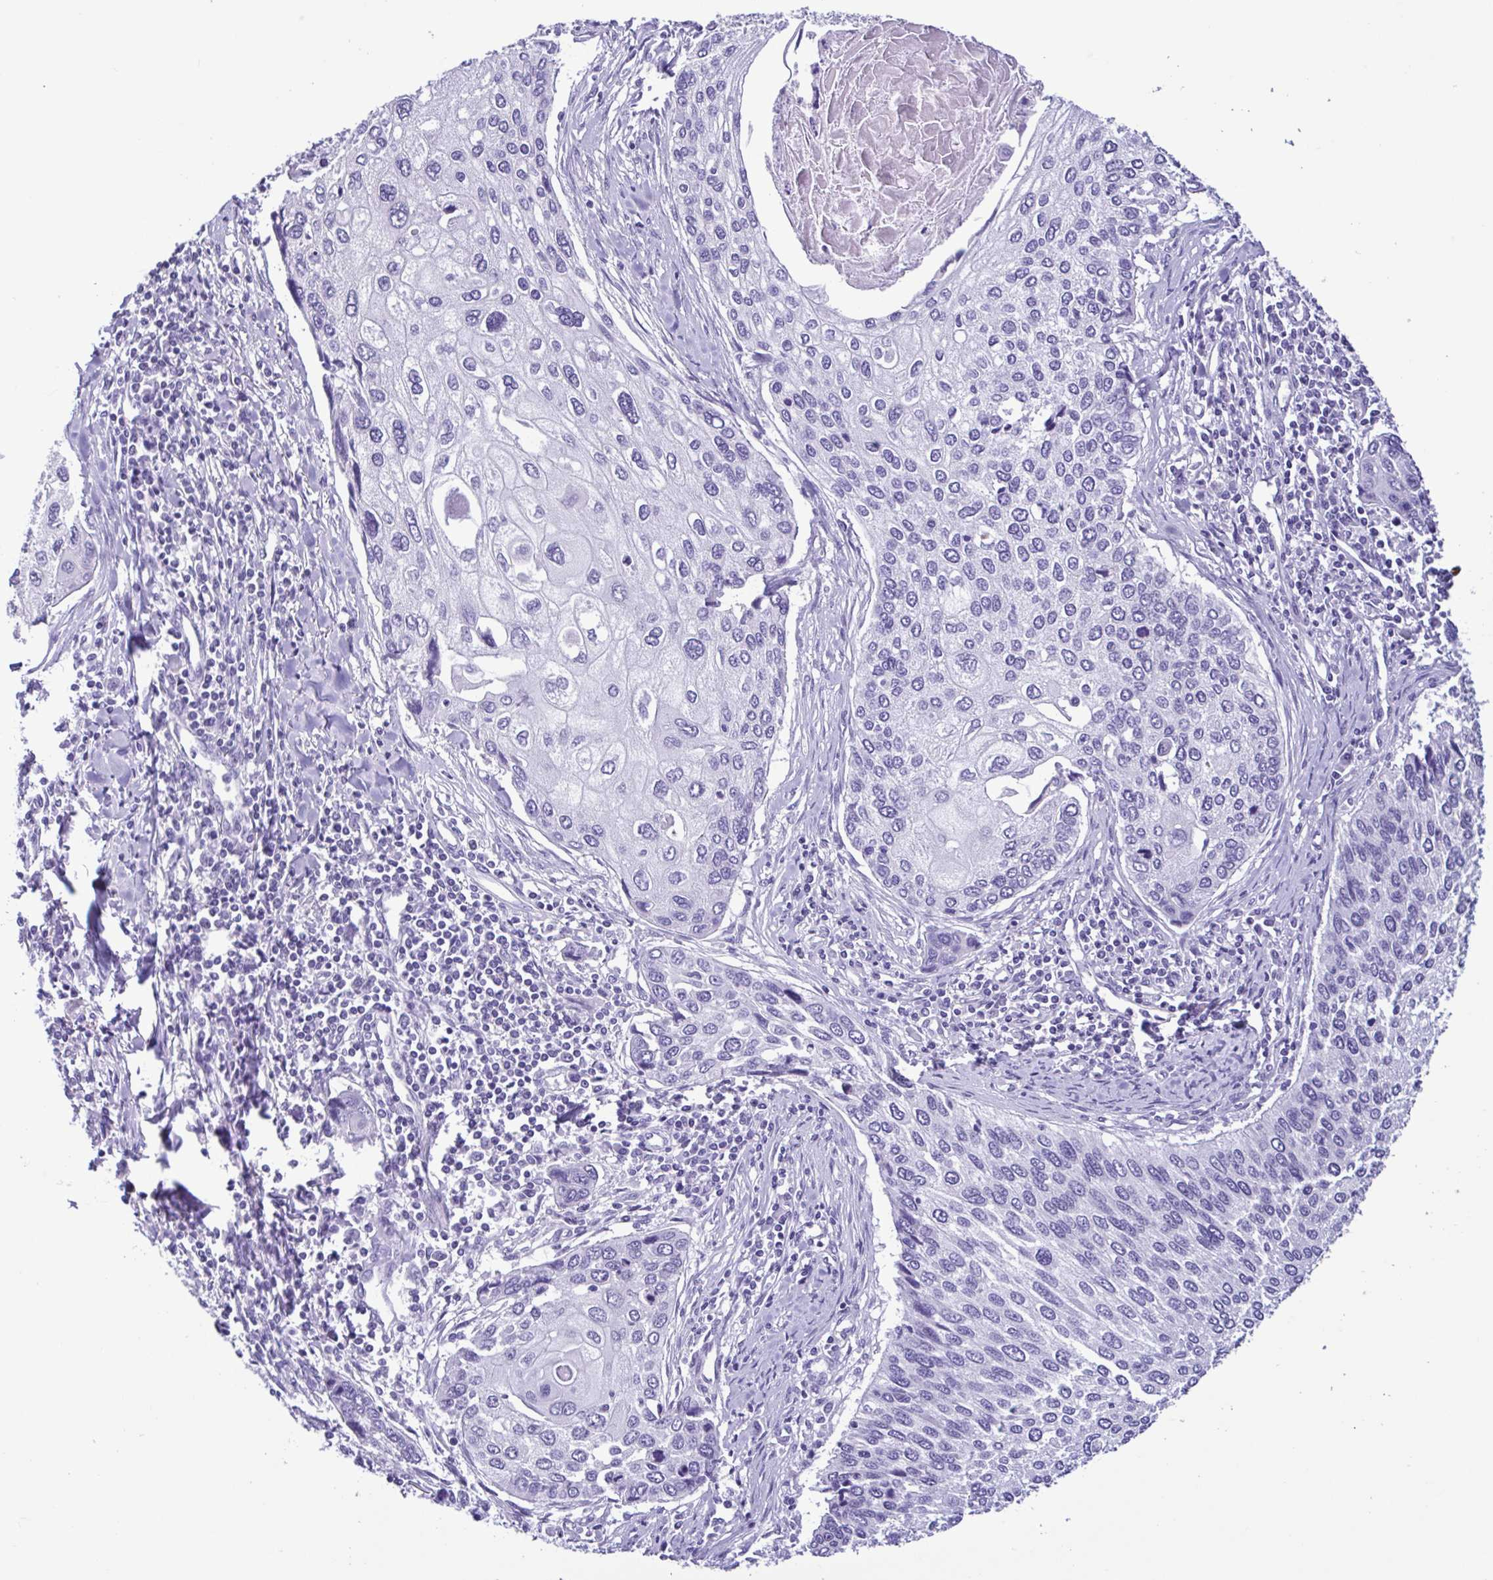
{"staining": {"intensity": "negative", "quantity": "none", "location": "none"}, "tissue": "lung cancer", "cell_type": "Tumor cells", "image_type": "cancer", "snomed": [{"axis": "morphology", "description": "Squamous cell carcinoma, NOS"}, {"axis": "morphology", "description": "Squamous cell carcinoma, metastatic, NOS"}, {"axis": "topography", "description": "Lung"}], "caption": "High magnification brightfield microscopy of metastatic squamous cell carcinoma (lung) stained with DAB (brown) and counterstained with hematoxylin (blue): tumor cells show no significant expression.", "gene": "CBY2", "patient": {"sex": "male", "age": 63}}